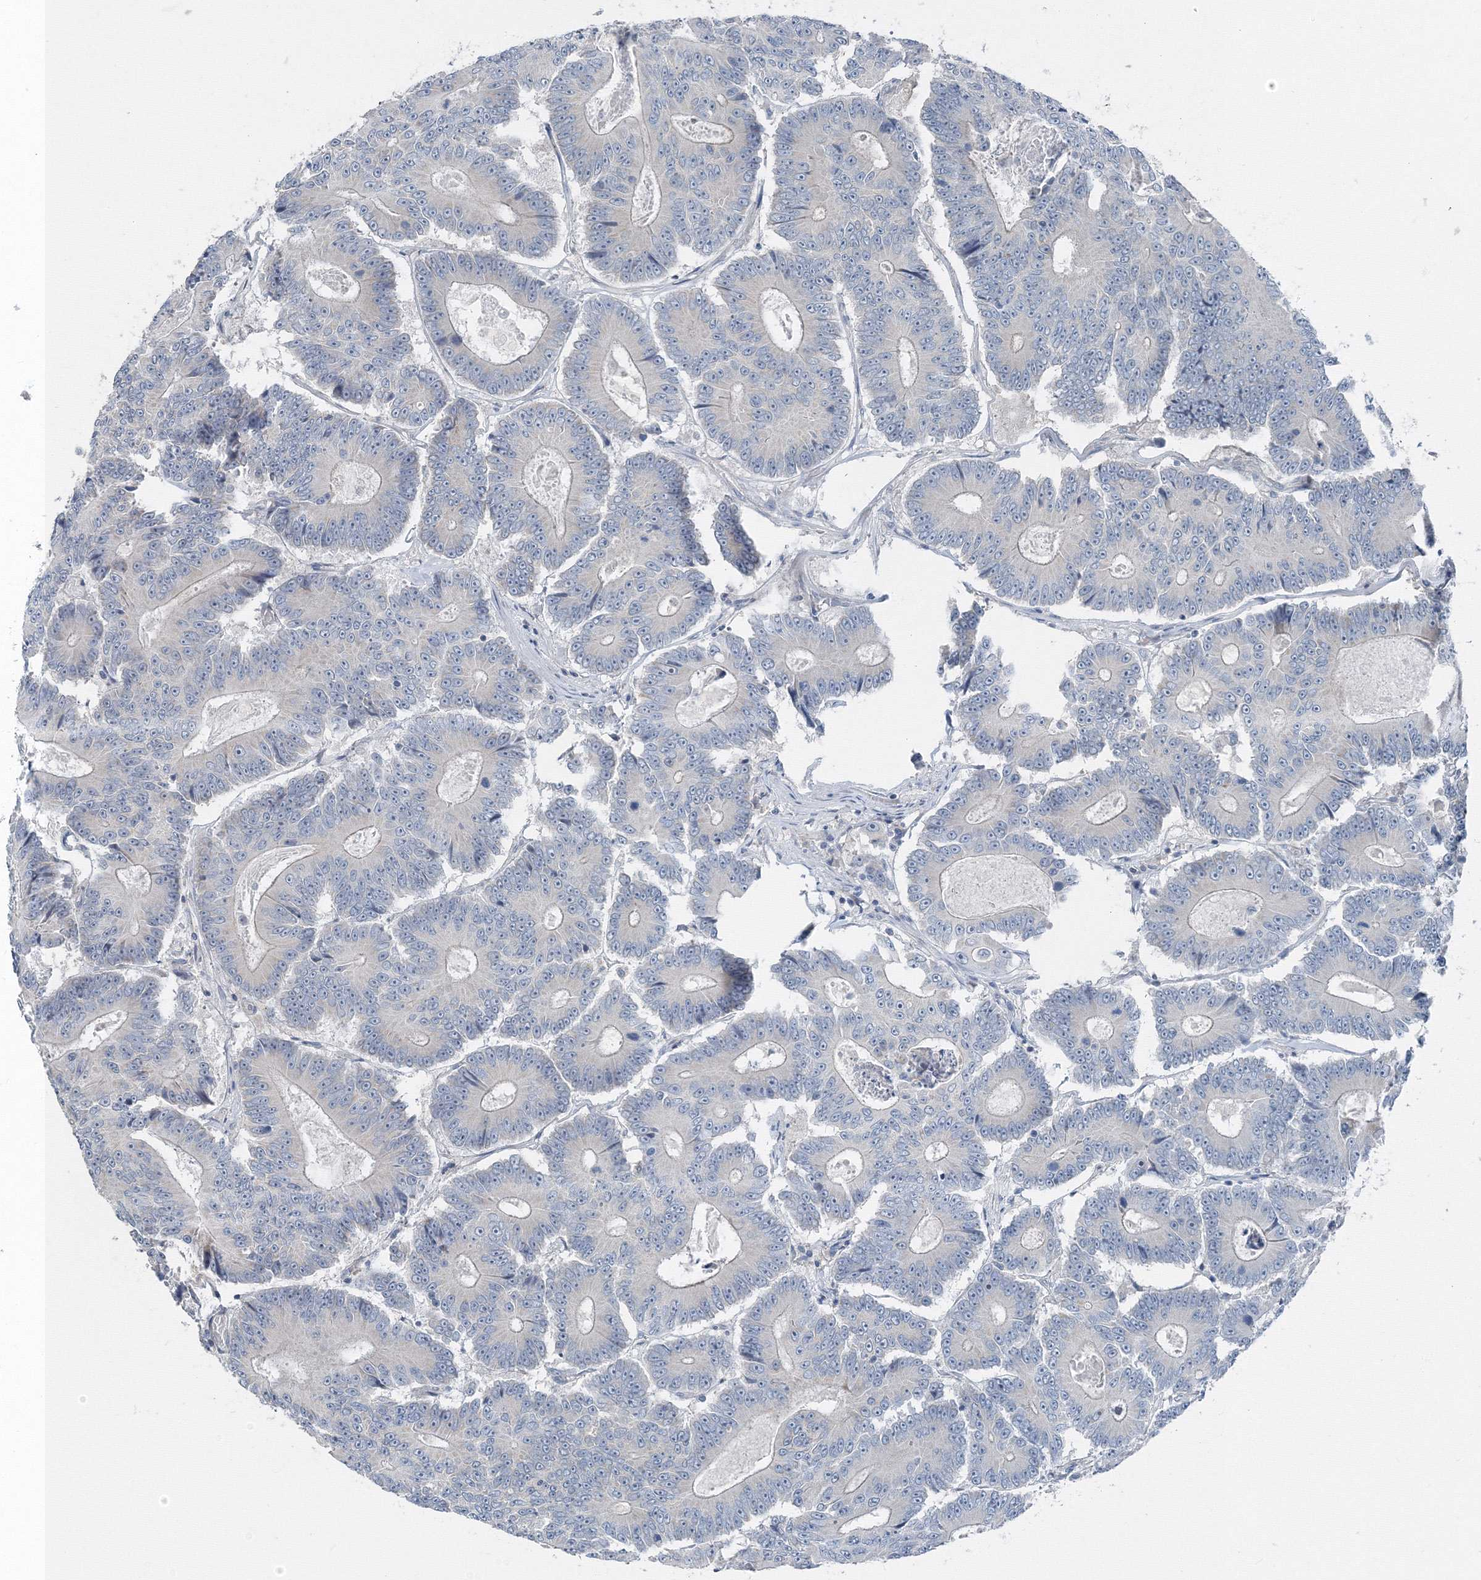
{"staining": {"intensity": "negative", "quantity": "none", "location": "none"}, "tissue": "colorectal cancer", "cell_type": "Tumor cells", "image_type": "cancer", "snomed": [{"axis": "morphology", "description": "Adenocarcinoma, NOS"}, {"axis": "topography", "description": "Colon"}], "caption": "Human colorectal cancer stained for a protein using immunohistochemistry shows no positivity in tumor cells.", "gene": "AASDH", "patient": {"sex": "male", "age": 83}}